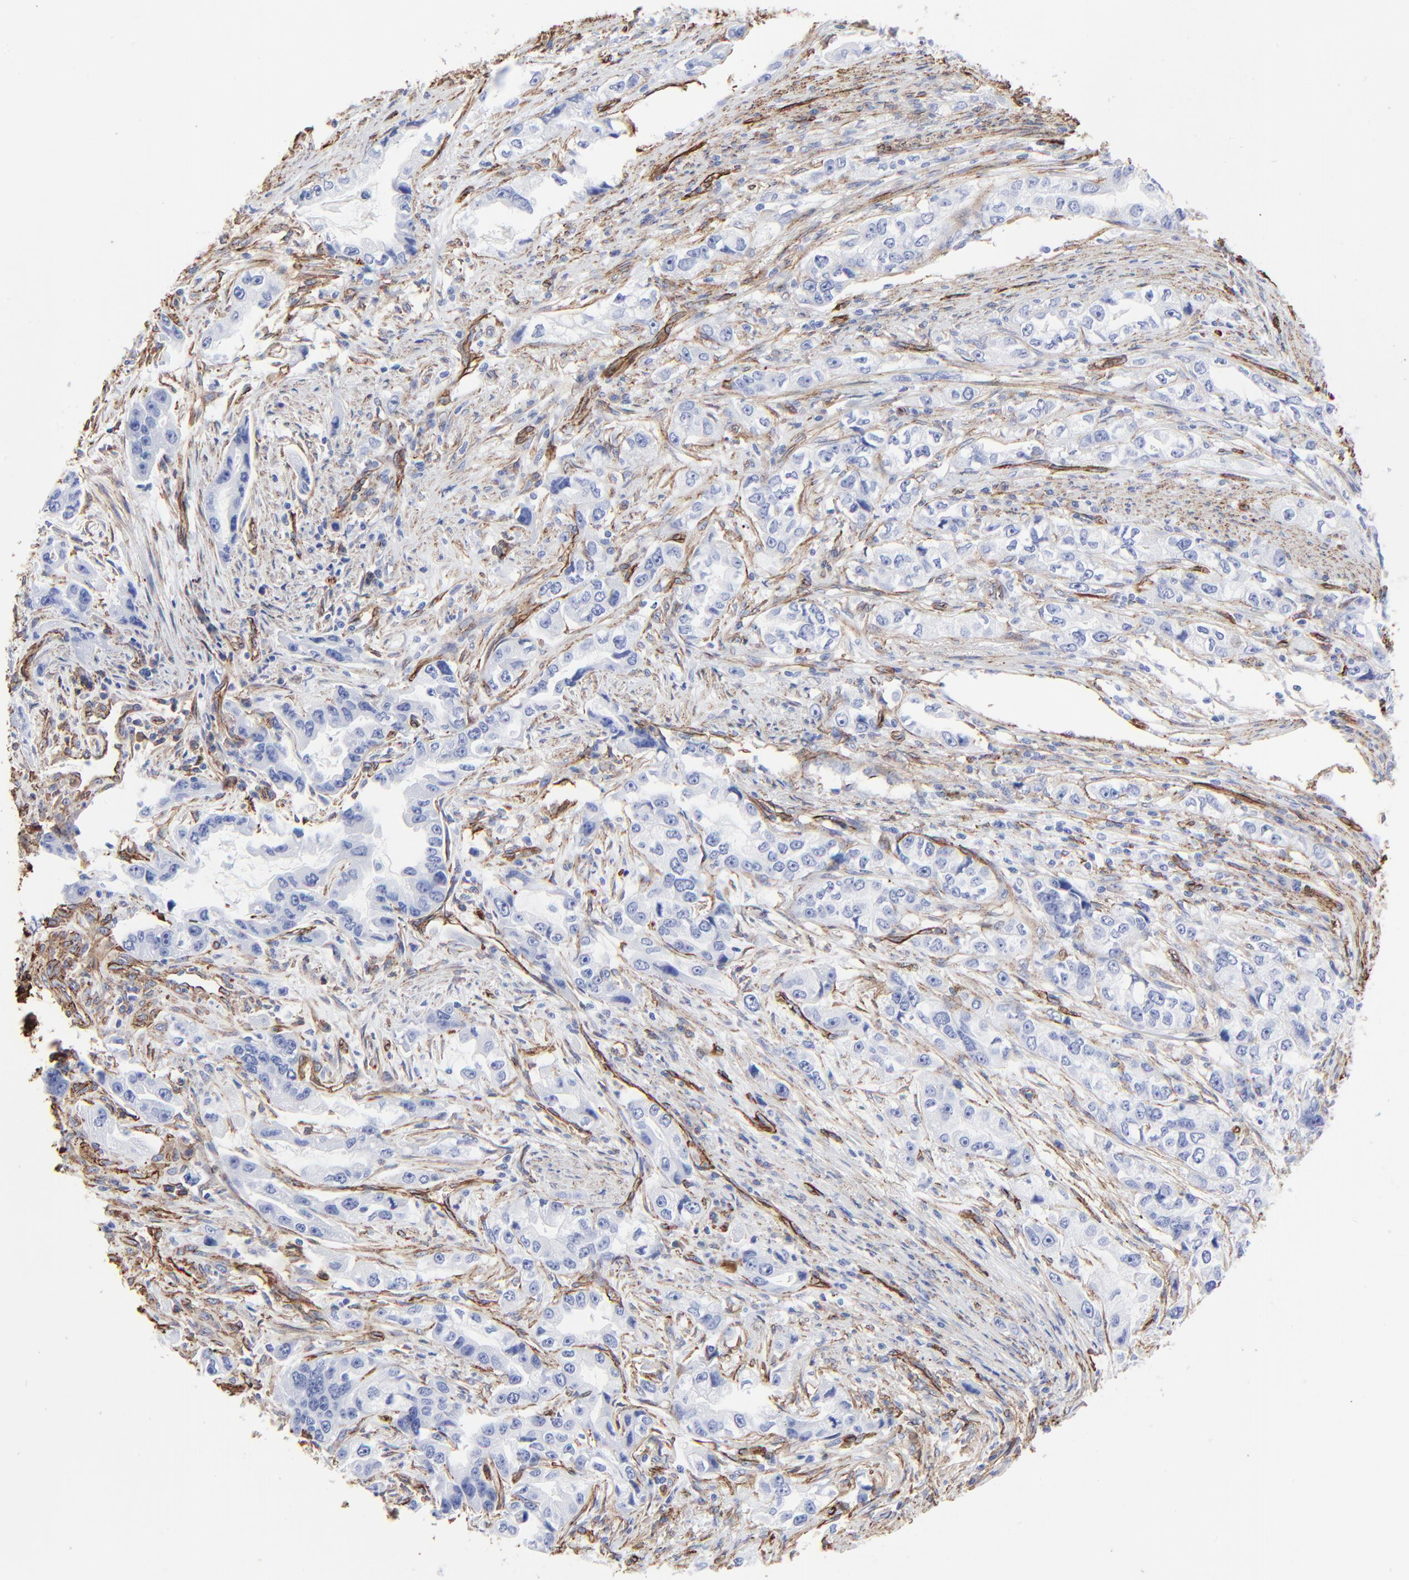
{"staining": {"intensity": "negative", "quantity": "none", "location": "none"}, "tissue": "stomach cancer", "cell_type": "Tumor cells", "image_type": "cancer", "snomed": [{"axis": "morphology", "description": "Adenocarcinoma, NOS"}, {"axis": "topography", "description": "Stomach, lower"}], "caption": "DAB immunohistochemical staining of stomach cancer (adenocarcinoma) shows no significant expression in tumor cells.", "gene": "CAV1", "patient": {"sex": "female", "age": 93}}